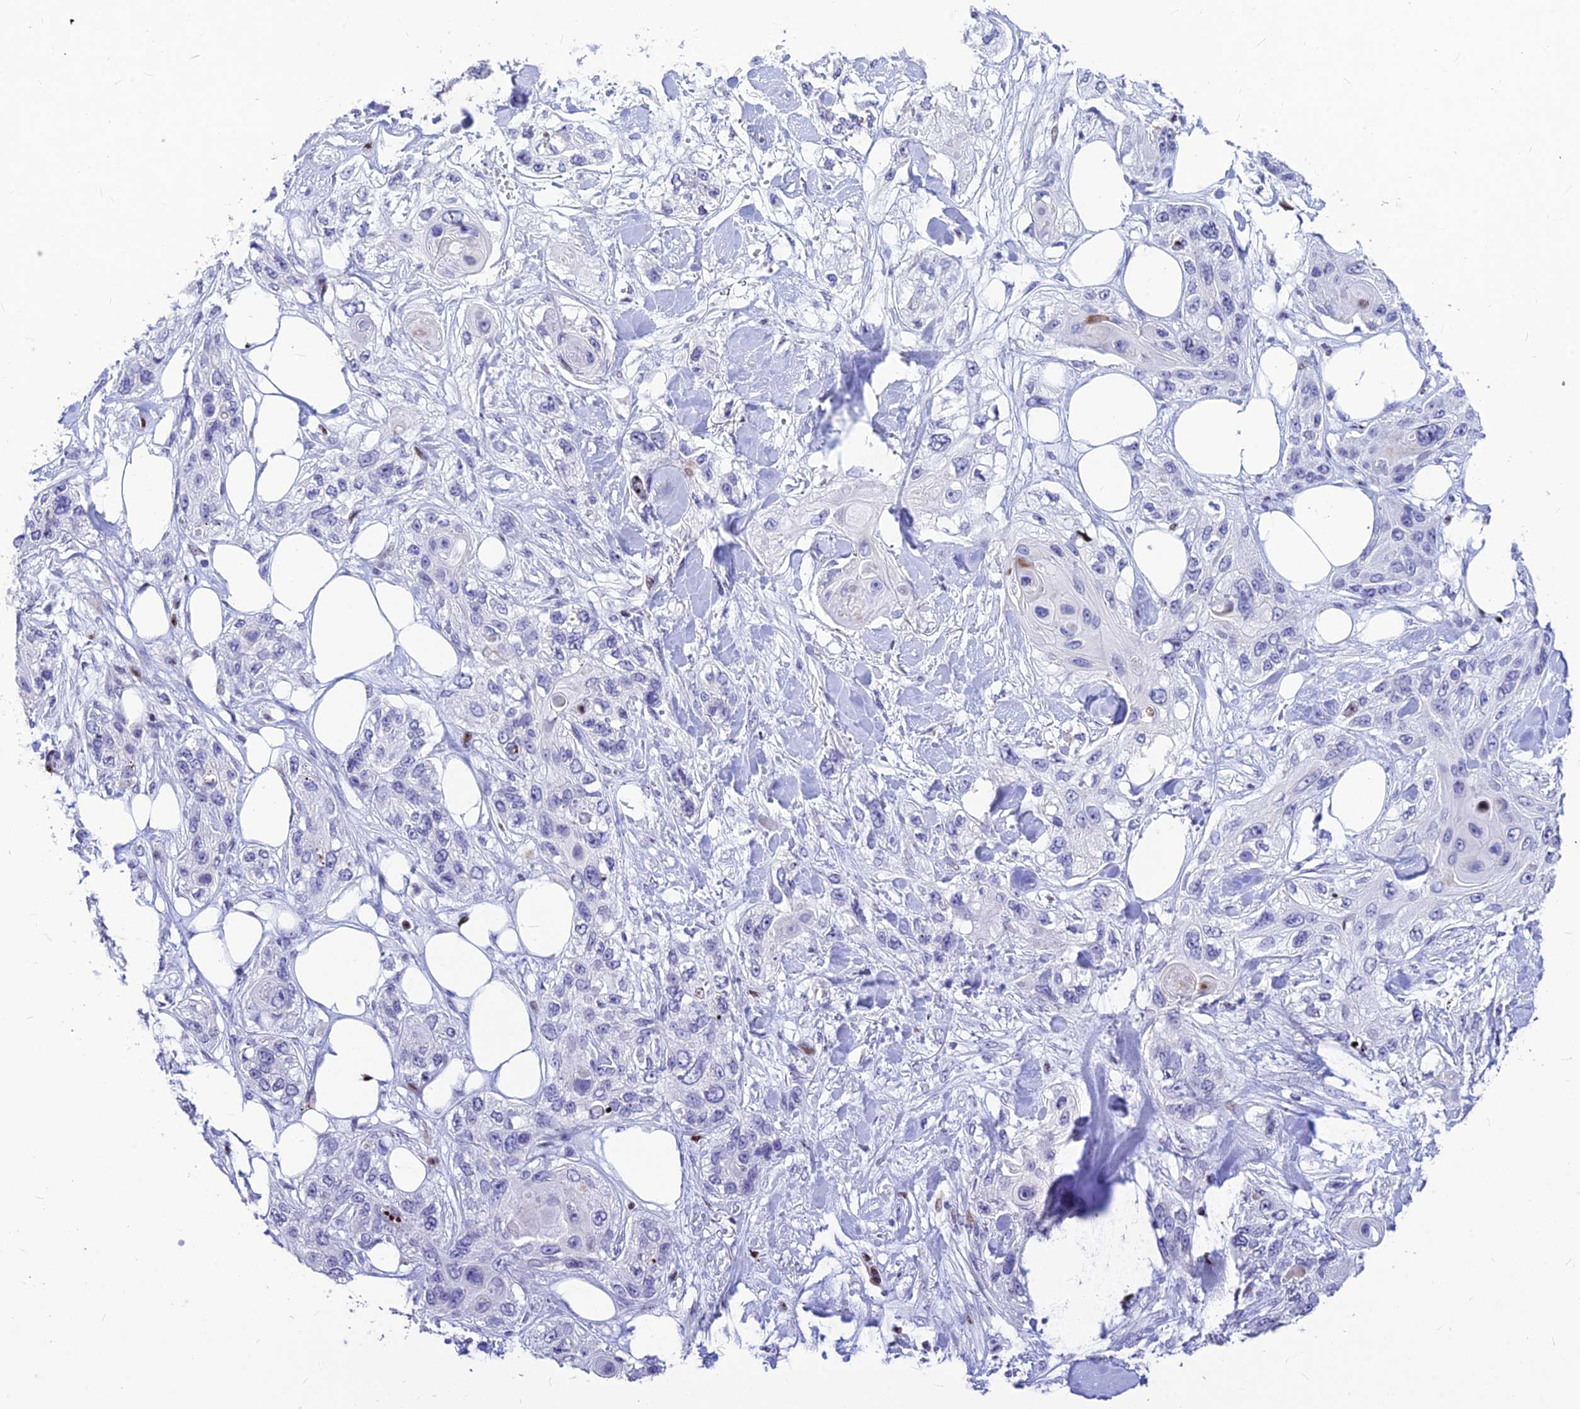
{"staining": {"intensity": "negative", "quantity": "none", "location": "none"}, "tissue": "skin cancer", "cell_type": "Tumor cells", "image_type": "cancer", "snomed": [{"axis": "morphology", "description": "Normal tissue, NOS"}, {"axis": "morphology", "description": "Squamous cell carcinoma, NOS"}, {"axis": "topography", "description": "Skin"}], "caption": "Immunohistochemistry photomicrograph of skin cancer (squamous cell carcinoma) stained for a protein (brown), which demonstrates no expression in tumor cells.", "gene": "PRPS1", "patient": {"sex": "male", "age": 72}}